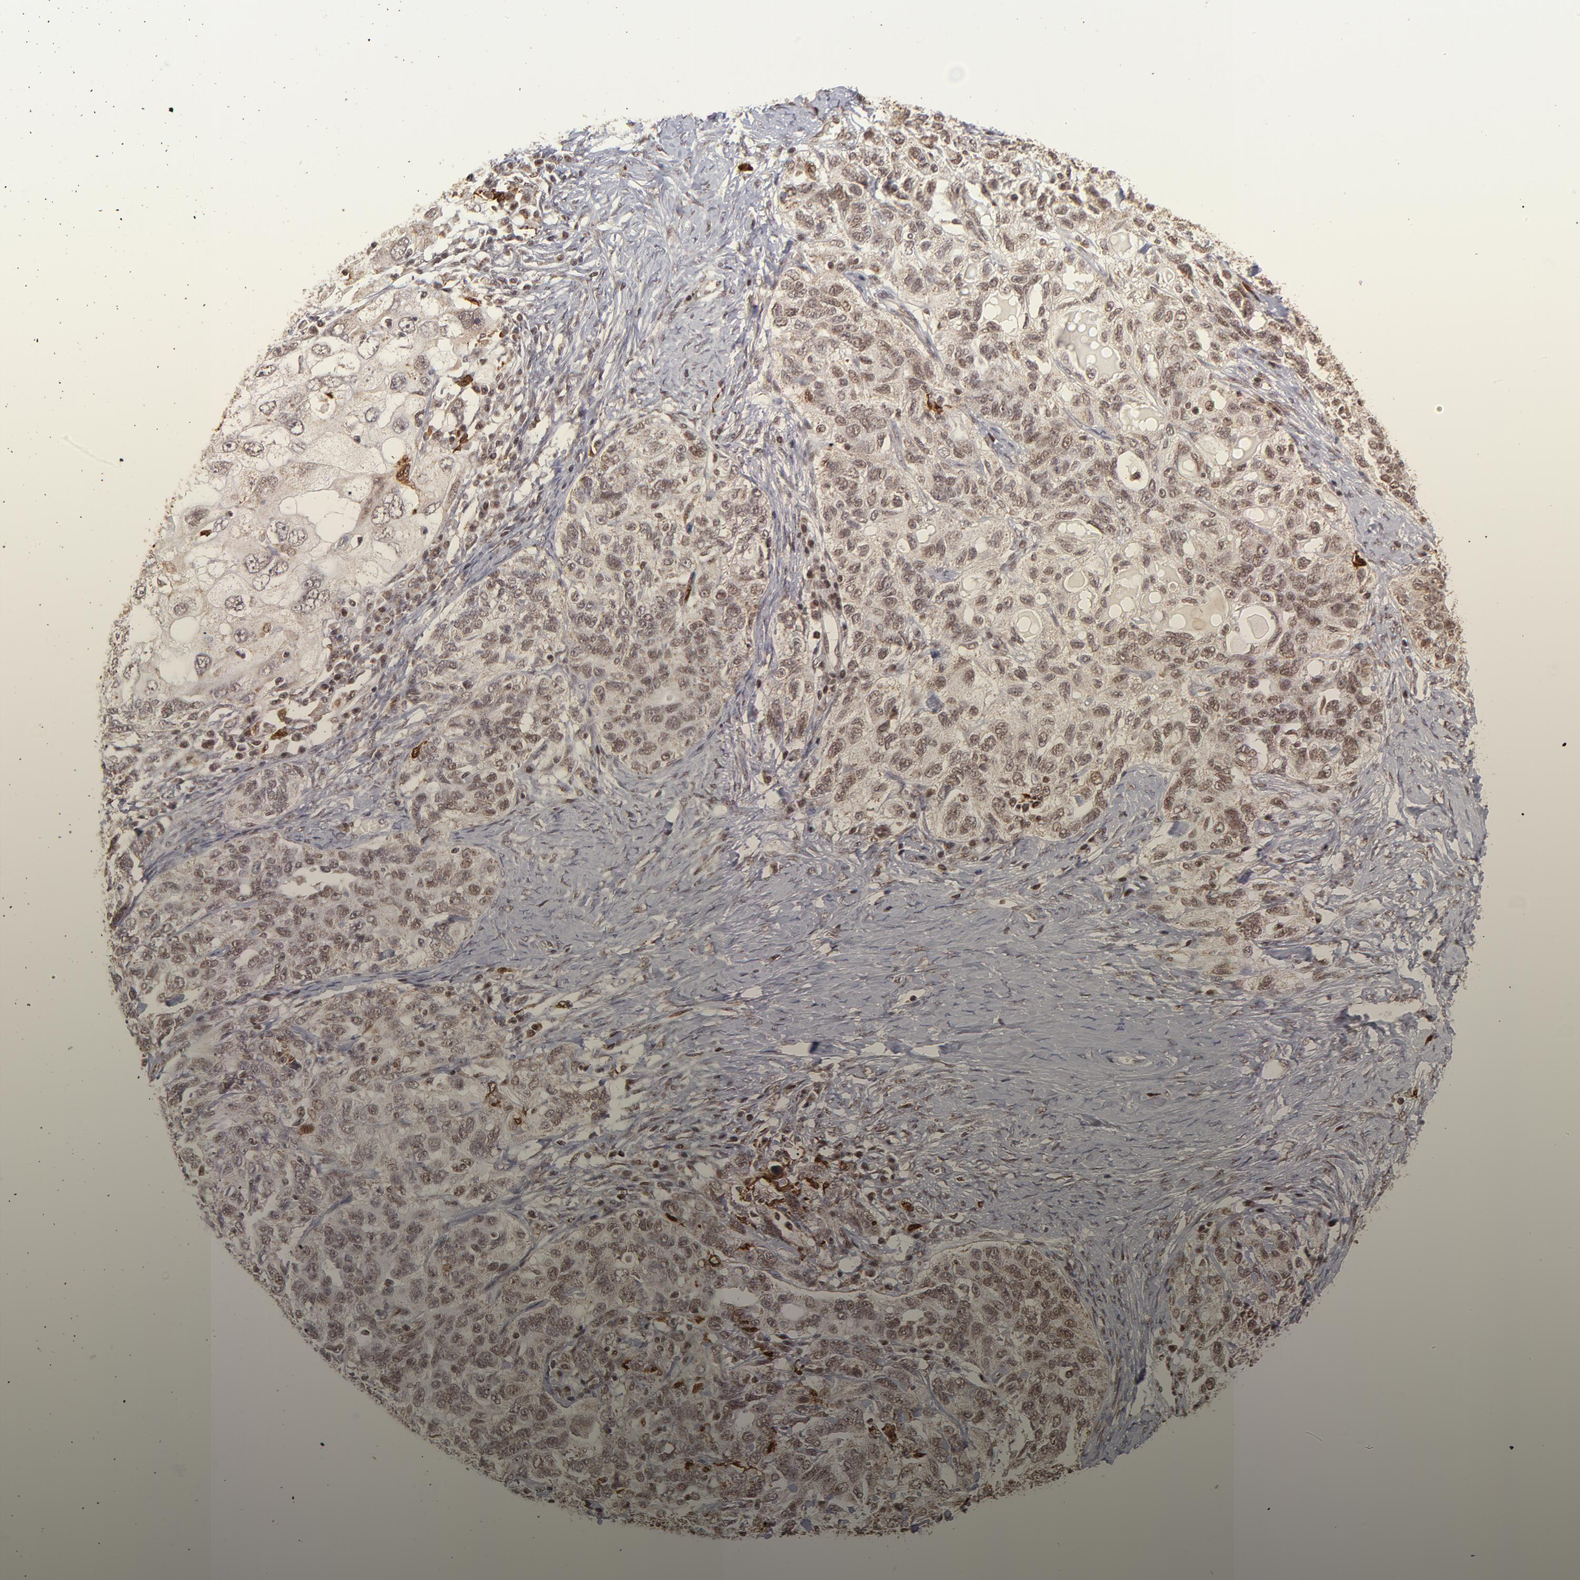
{"staining": {"intensity": "moderate", "quantity": ">75%", "location": "cytoplasmic/membranous,nuclear"}, "tissue": "ovarian cancer", "cell_type": "Tumor cells", "image_type": "cancer", "snomed": [{"axis": "morphology", "description": "Cystadenocarcinoma, serous, NOS"}, {"axis": "topography", "description": "Ovary"}], "caption": "Immunohistochemistry photomicrograph of ovarian cancer (serous cystadenocarcinoma) stained for a protein (brown), which displays medium levels of moderate cytoplasmic/membranous and nuclear expression in about >75% of tumor cells.", "gene": "ZFX", "patient": {"sex": "female", "age": 82}}